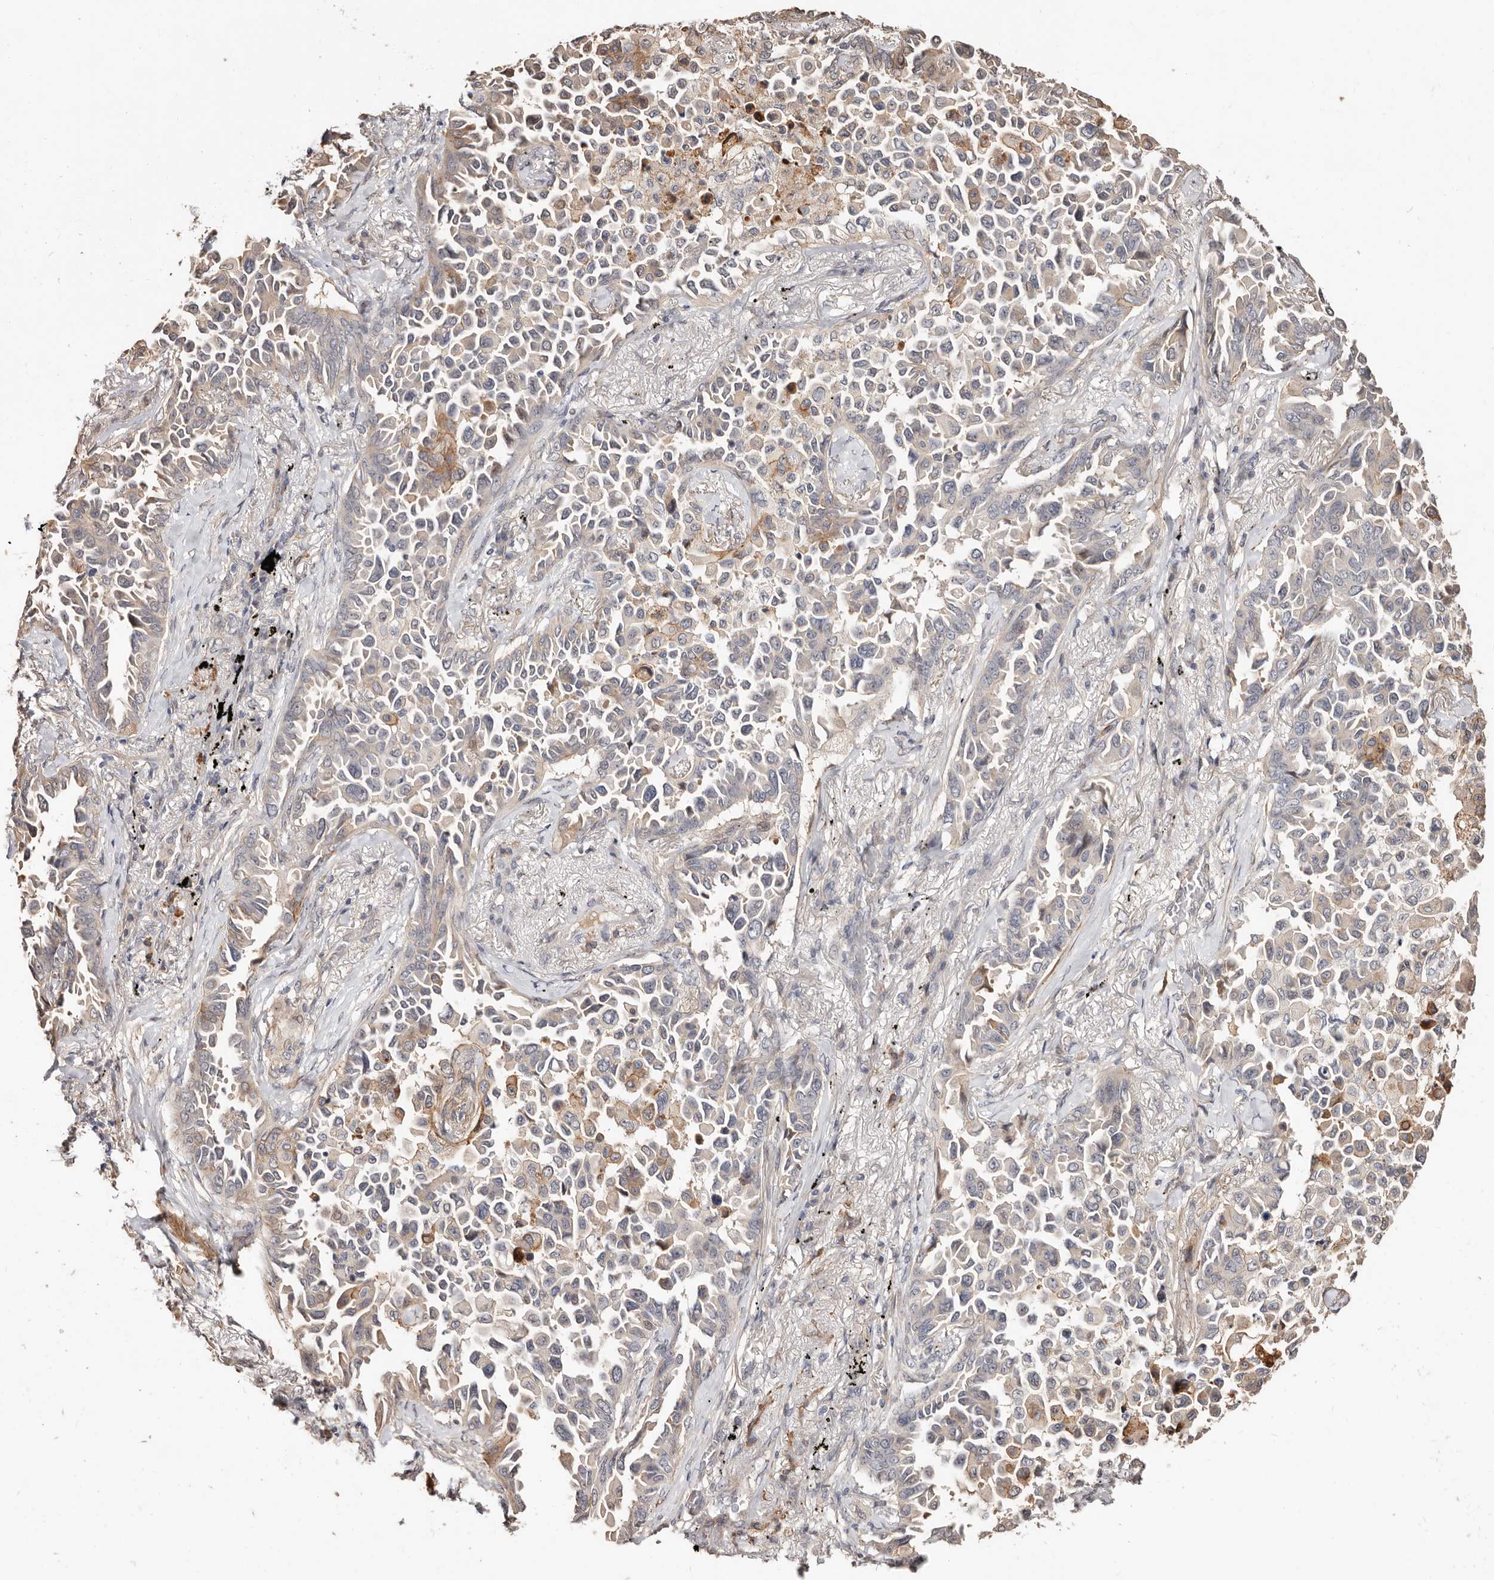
{"staining": {"intensity": "weak", "quantity": "<25%", "location": "cytoplasmic/membranous"}, "tissue": "lung cancer", "cell_type": "Tumor cells", "image_type": "cancer", "snomed": [{"axis": "morphology", "description": "Adenocarcinoma, NOS"}, {"axis": "topography", "description": "Lung"}], "caption": "The immunohistochemistry (IHC) micrograph has no significant positivity in tumor cells of lung cancer (adenocarcinoma) tissue. Brightfield microscopy of immunohistochemistry stained with DAB (3,3'-diaminobenzidine) (brown) and hematoxylin (blue), captured at high magnification.", "gene": "TRIP13", "patient": {"sex": "female", "age": 67}}